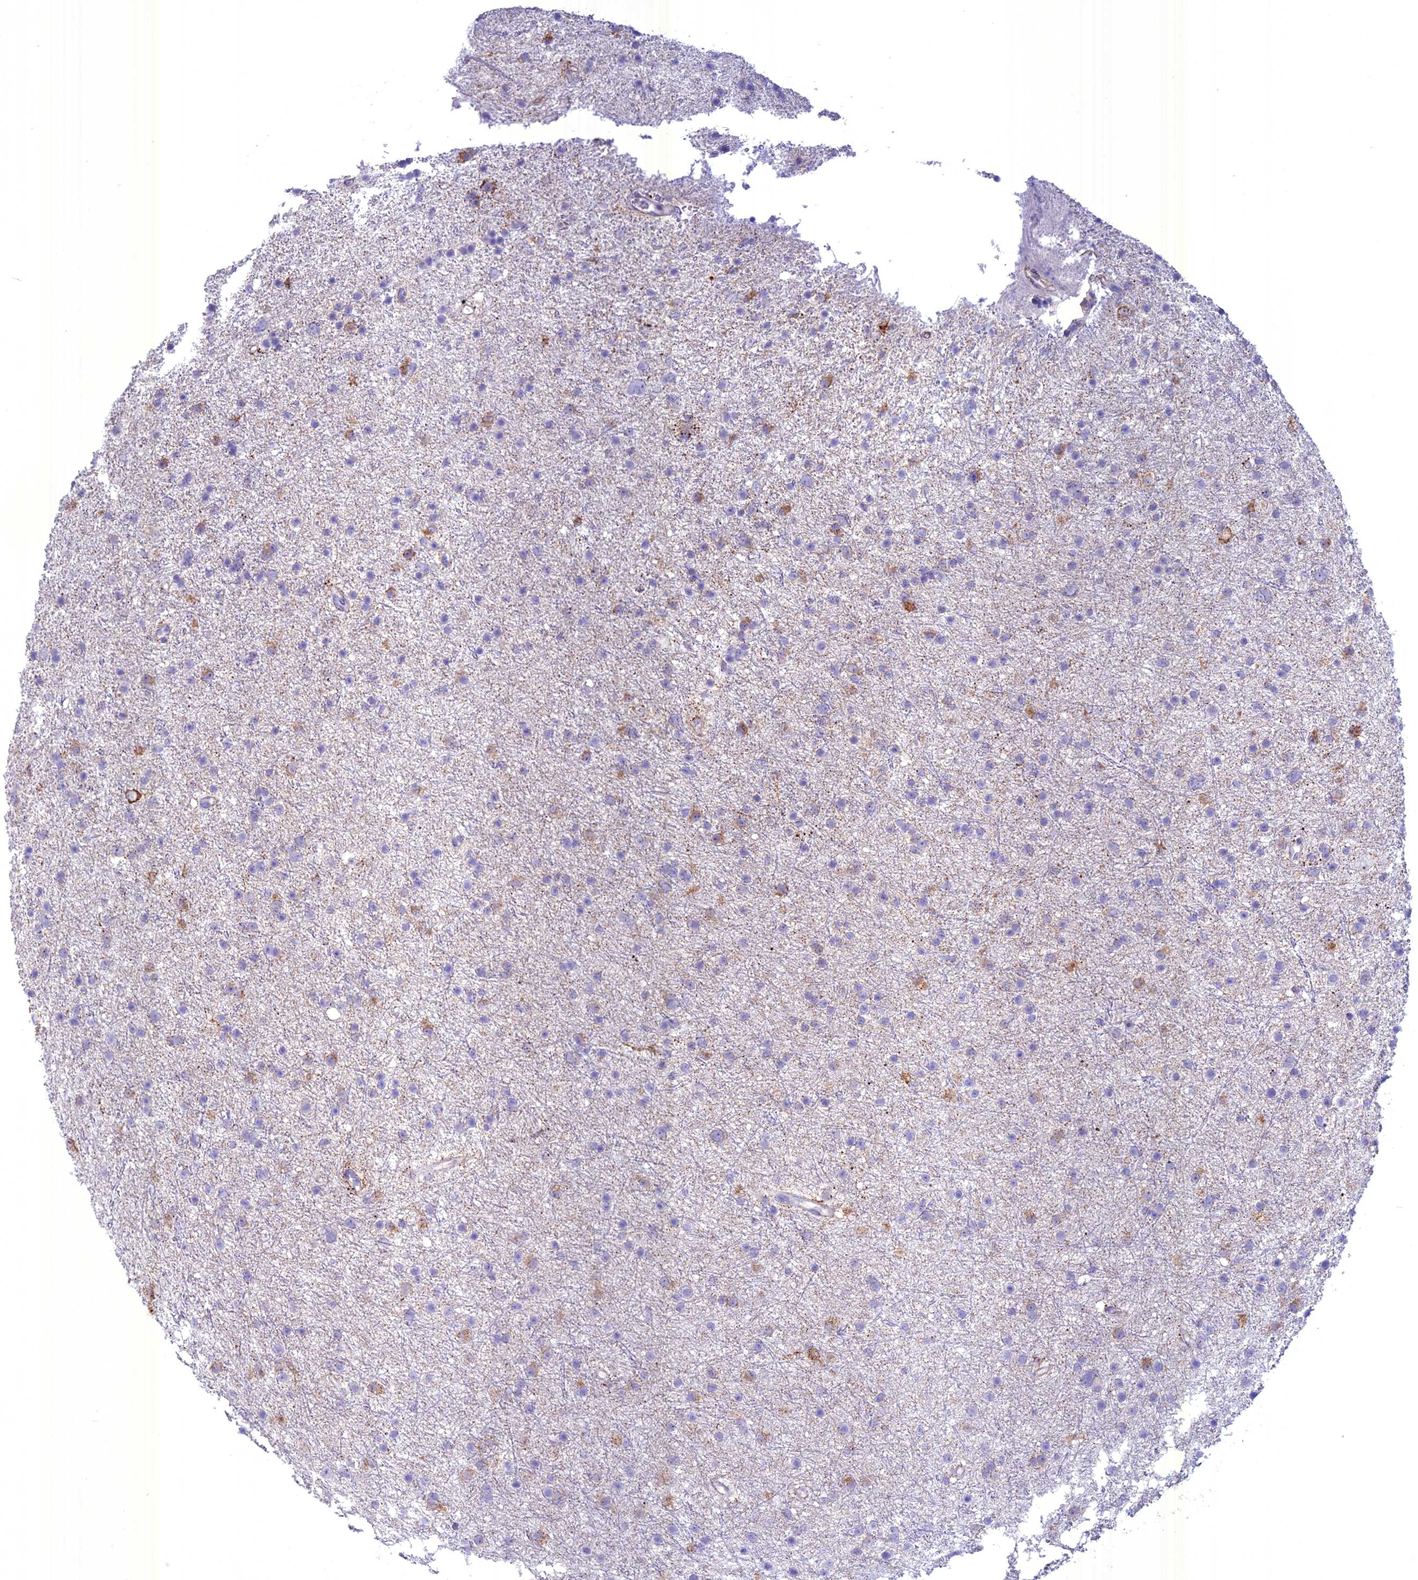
{"staining": {"intensity": "weak", "quantity": "<25%", "location": "cytoplasmic/membranous"}, "tissue": "glioma", "cell_type": "Tumor cells", "image_type": "cancer", "snomed": [{"axis": "morphology", "description": "Glioma, malignant, Low grade"}, {"axis": "topography", "description": "Cerebral cortex"}], "caption": "This histopathology image is of low-grade glioma (malignant) stained with IHC to label a protein in brown with the nuclei are counter-stained blue. There is no staining in tumor cells.", "gene": "SPHKAP", "patient": {"sex": "female", "age": 39}}